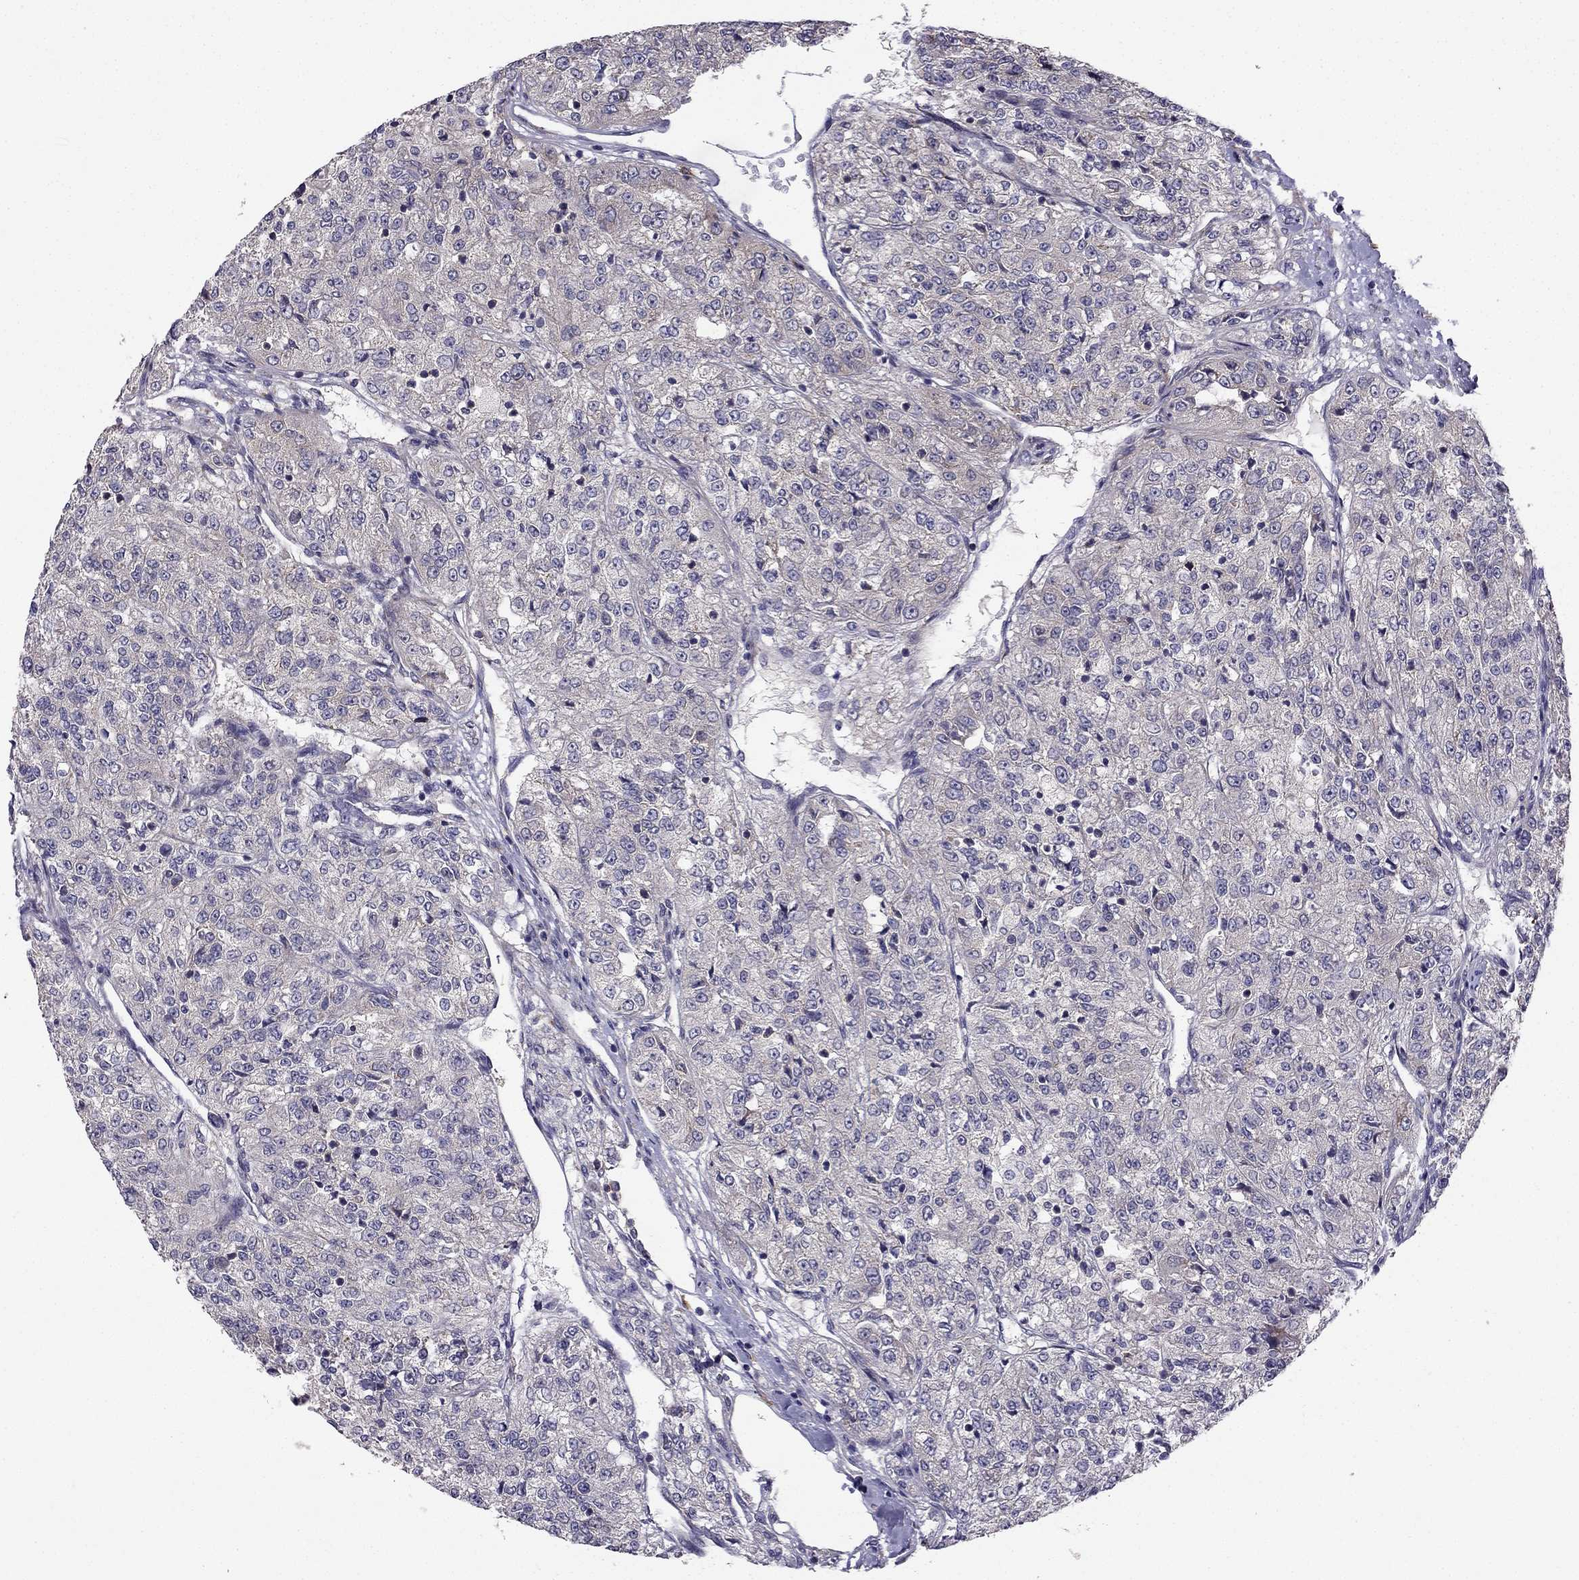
{"staining": {"intensity": "weak", "quantity": "<25%", "location": "cytoplasmic/membranous"}, "tissue": "renal cancer", "cell_type": "Tumor cells", "image_type": "cancer", "snomed": [{"axis": "morphology", "description": "Adenocarcinoma, NOS"}, {"axis": "topography", "description": "Kidney"}], "caption": "Image shows no protein positivity in tumor cells of renal cancer tissue. (DAB IHC visualized using brightfield microscopy, high magnification).", "gene": "STXBP5", "patient": {"sex": "female", "age": 63}}